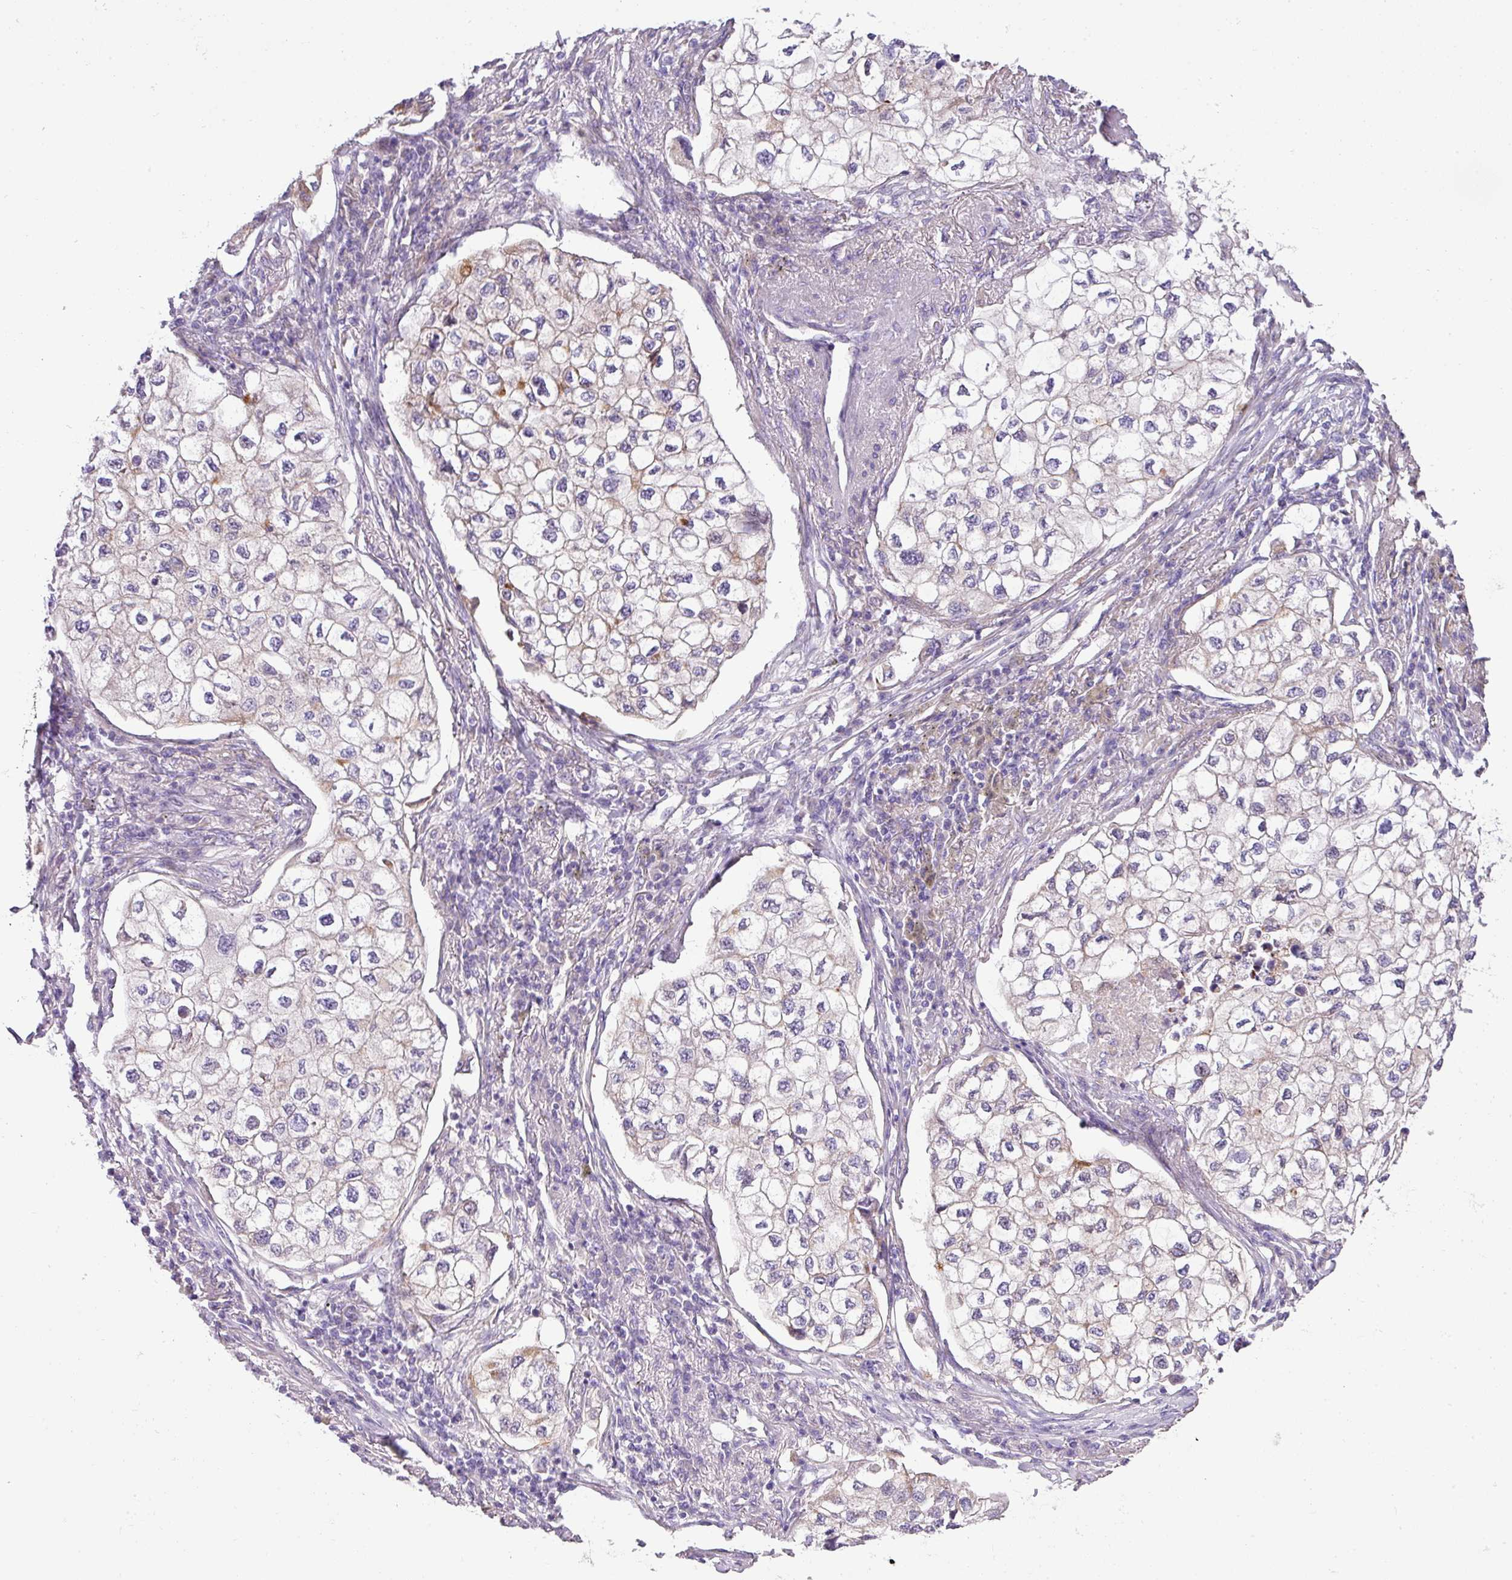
{"staining": {"intensity": "negative", "quantity": "none", "location": "none"}, "tissue": "lung cancer", "cell_type": "Tumor cells", "image_type": "cancer", "snomed": [{"axis": "morphology", "description": "Adenocarcinoma, NOS"}, {"axis": "topography", "description": "Lung"}], "caption": "Immunohistochemical staining of lung cancer exhibits no significant staining in tumor cells.", "gene": "PIK3R5", "patient": {"sex": "male", "age": 63}}